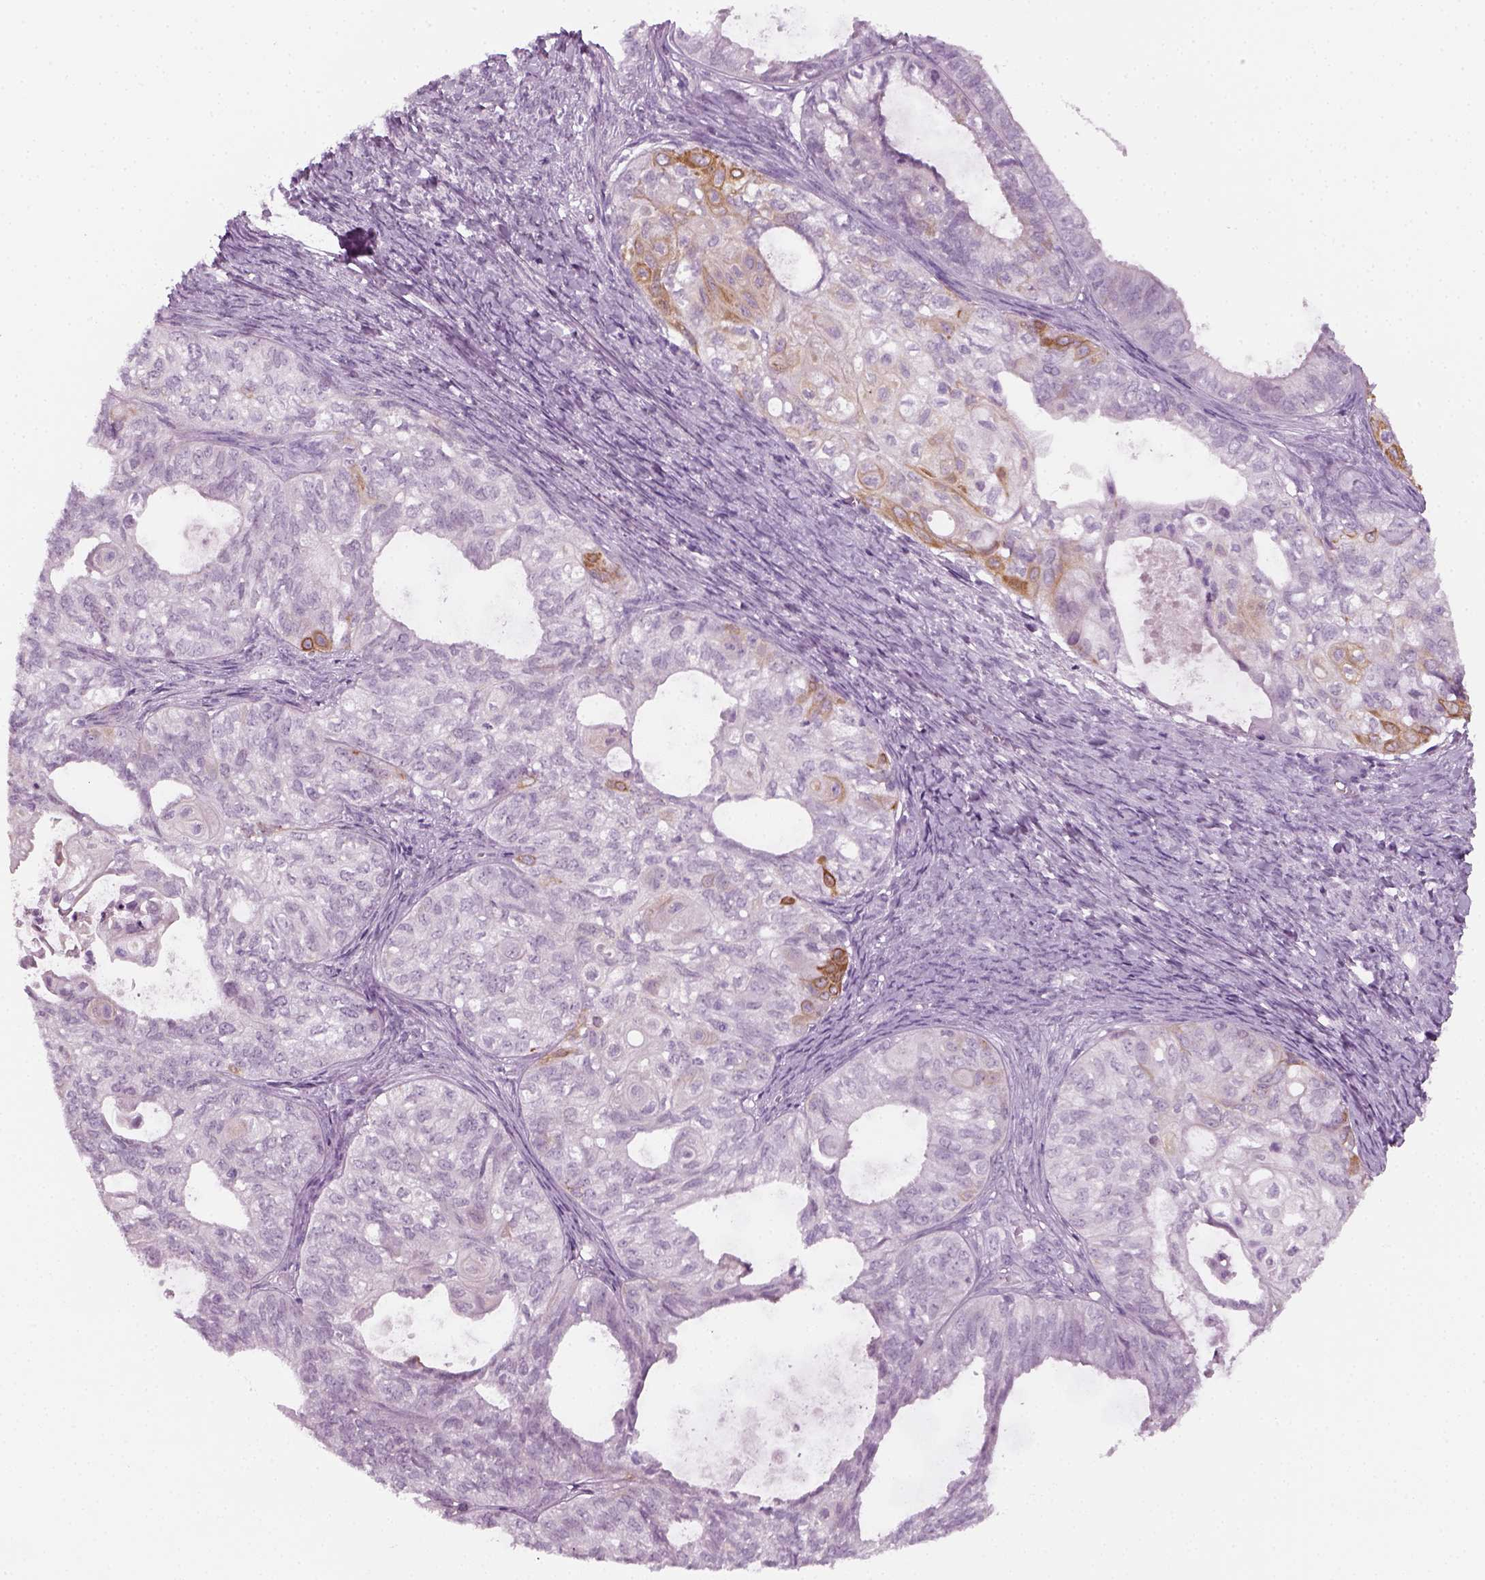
{"staining": {"intensity": "negative", "quantity": "none", "location": "none"}, "tissue": "ovarian cancer", "cell_type": "Tumor cells", "image_type": "cancer", "snomed": [{"axis": "morphology", "description": "Carcinoma, endometroid"}, {"axis": "topography", "description": "Ovary"}], "caption": "Ovarian endometroid carcinoma was stained to show a protein in brown. There is no significant expression in tumor cells.", "gene": "KRT75", "patient": {"sex": "female", "age": 64}}